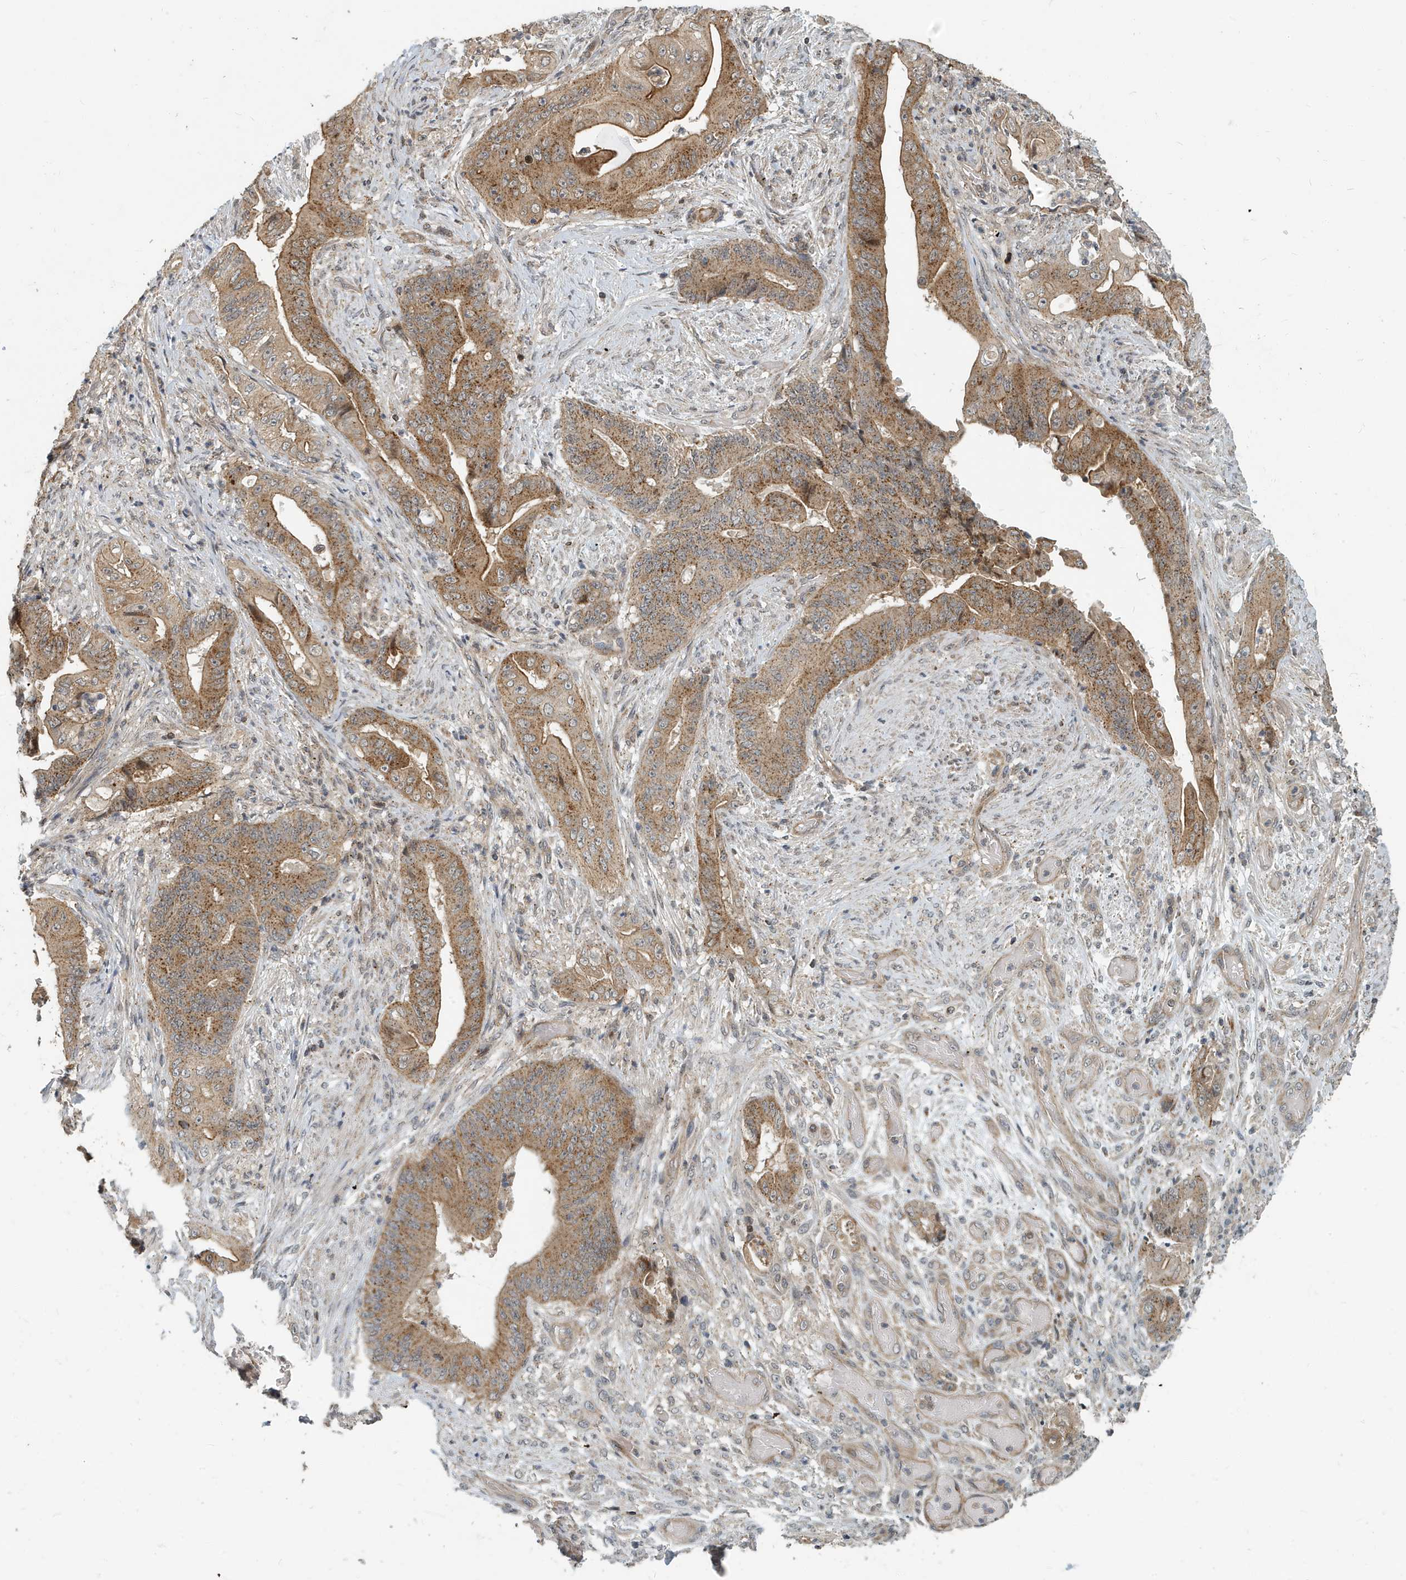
{"staining": {"intensity": "moderate", "quantity": ">75%", "location": "cytoplasmic/membranous"}, "tissue": "stomach cancer", "cell_type": "Tumor cells", "image_type": "cancer", "snomed": [{"axis": "morphology", "description": "Adenocarcinoma, NOS"}, {"axis": "topography", "description": "Stomach"}], "caption": "This is a micrograph of immunohistochemistry (IHC) staining of stomach cancer, which shows moderate expression in the cytoplasmic/membranous of tumor cells.", "gene": "KIF15", "patient": {"sex": "female", "age": 73}}